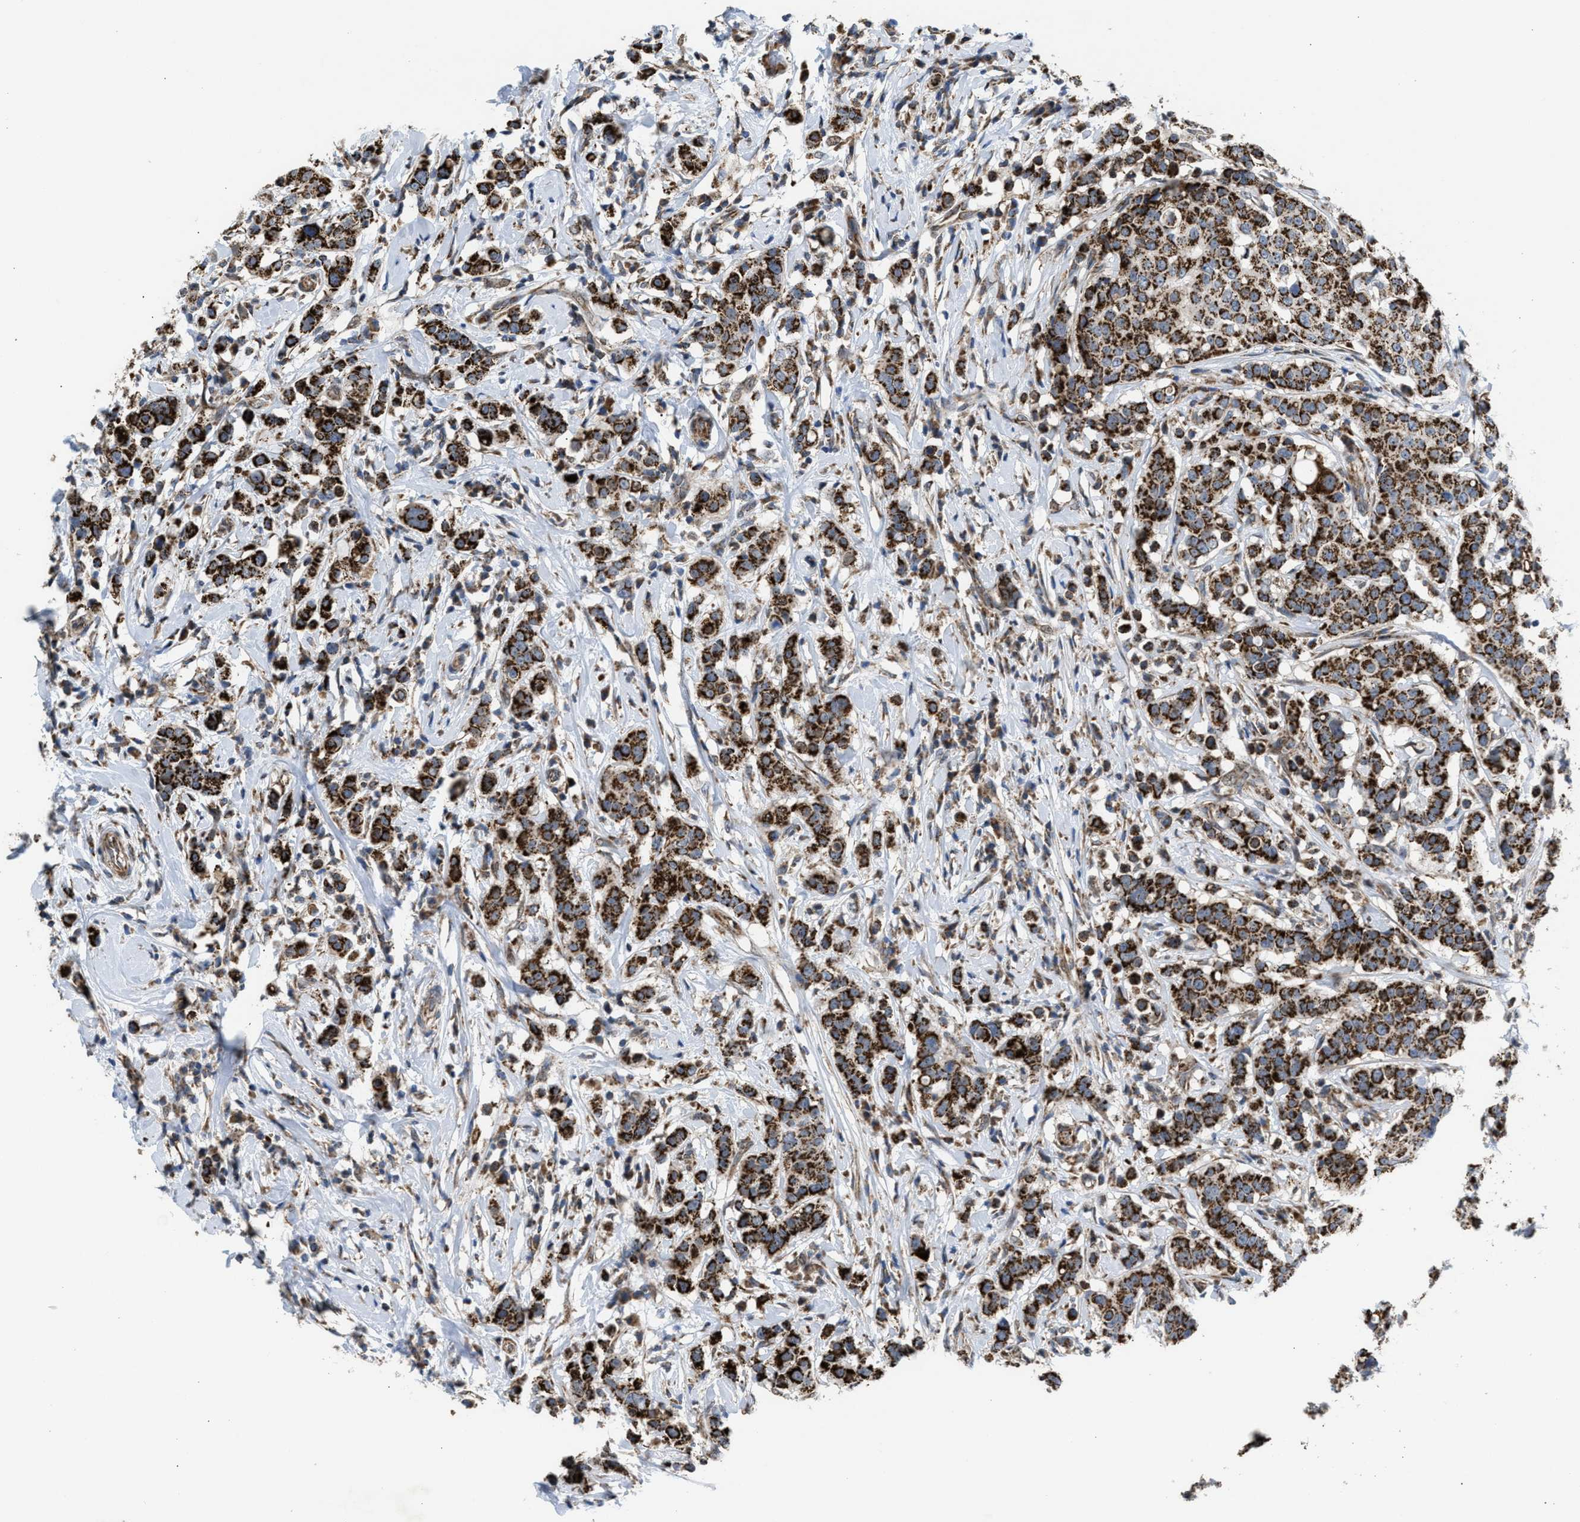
{"staining": {"intensity": "strong", "quantity": ">75%", "location": "cytoplasmic/membranous"}, "tissue": "breast cancer", "cell_type": "Tumor cells", "image_type": "cancer", "snomed": [{"axis": "morphology", "description": "Duct carcinoma"}, {"axis": "topography", "description": "Breast"}], "caption": "Tumor cells display strong cytoplasmic/membranous positivity in approximately >75% of cells in invasive ductal carcinoma (breast). The staining was performed using DAB (3,3'-diaminobenzidine) to visualize the protein expression in brown, while the nuclei were stained in blue with hematoxylin (Magnification: 20x).", "gene": "TACO1", "patient": {"sex": "female", "age": 27}}